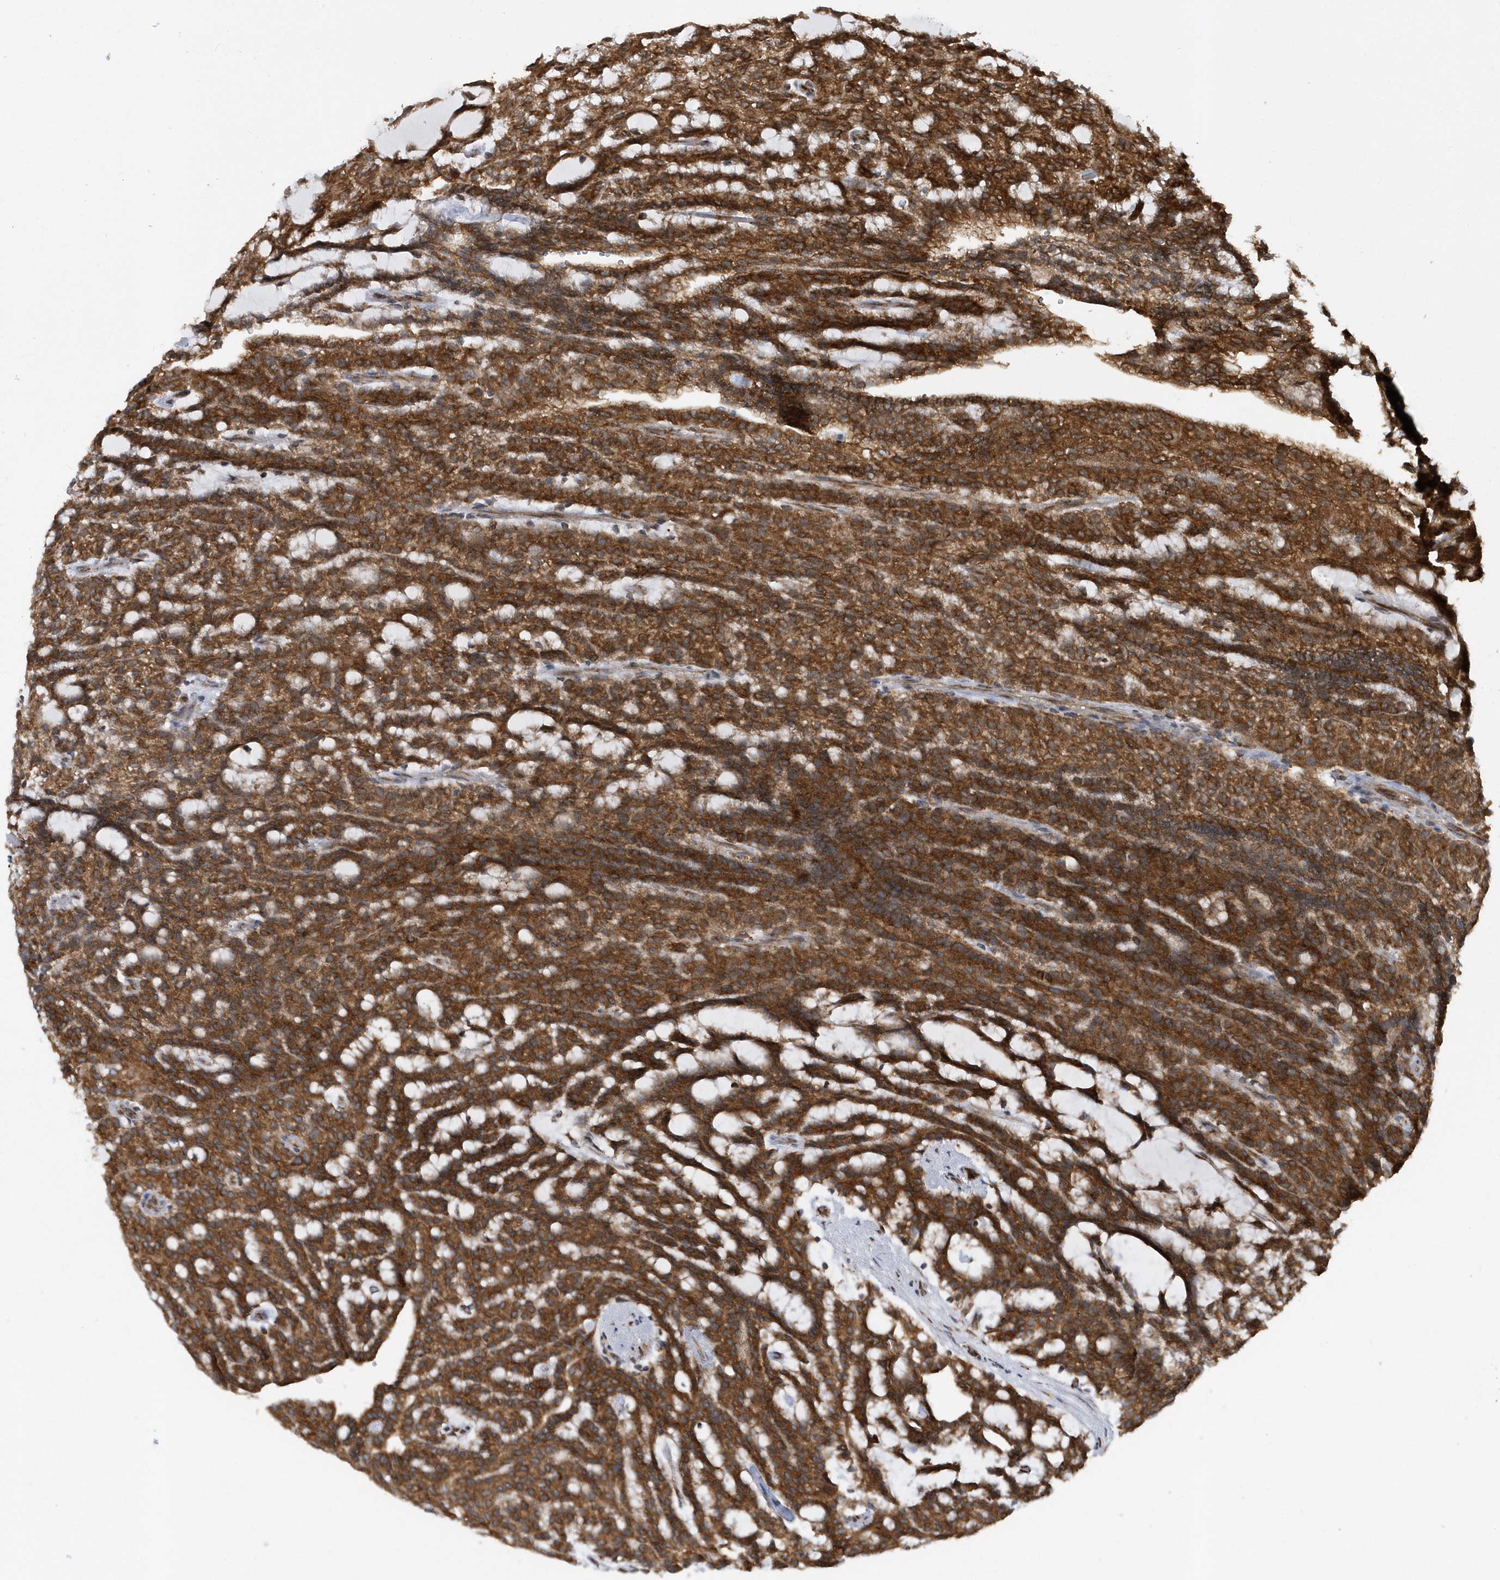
{"staining": {"intensity": "strong", "quantity": ">75%", "location": "cytoplasmic/membranous"}, "tissue": "renal cancer", "cell_type": "Tumor cells", "image_type": "cancer", "snomed": [{"axis": "morphology", "description": "Adenocarcinoma, NOS"}, {"axis": "topography", "description": "Kidney"}], "caption": "Strong cytoplasmic/membranous staining is present in approximately >75% of tumor cells in adenocarcinoma (renal).", "gene": "PHF1", "patient": {"sex": "male", "age": 63}}